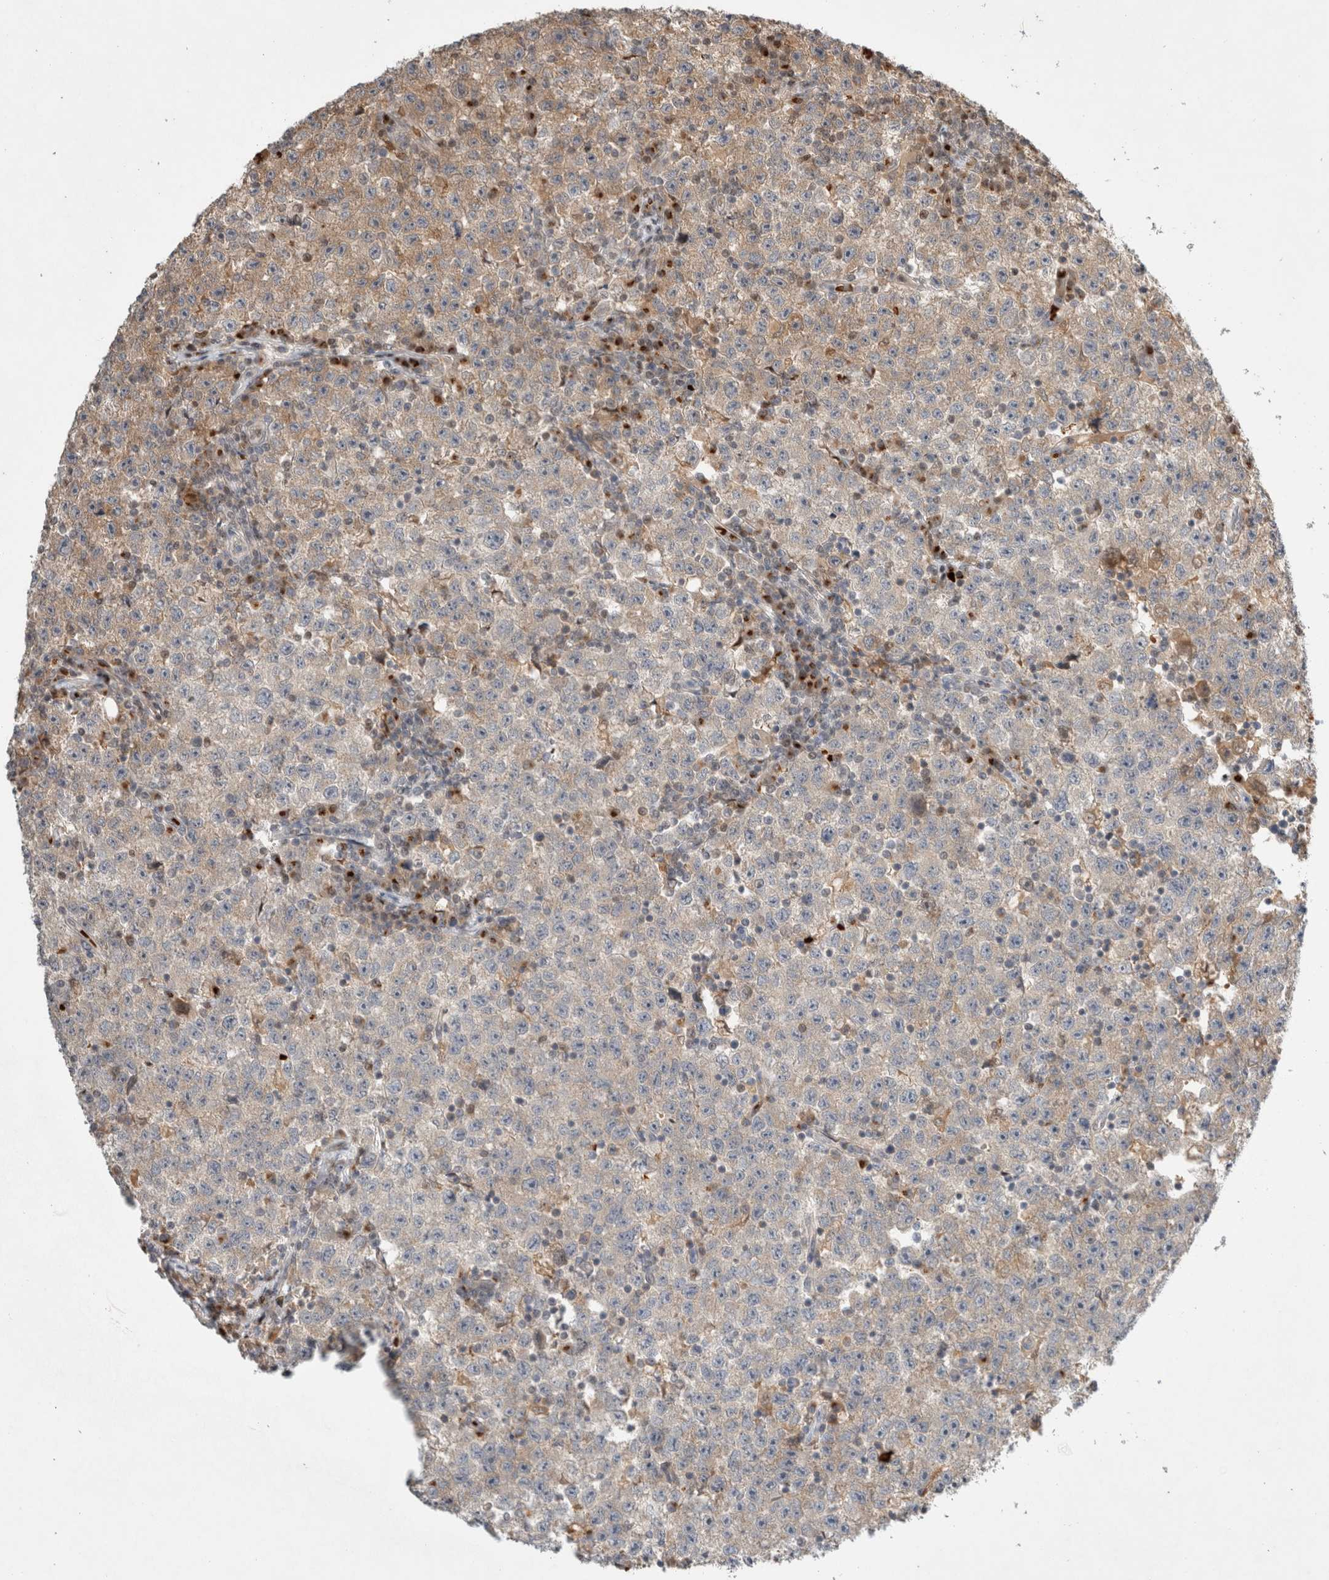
{"staining": {"intensity": "weak", "quantity": "25%-75%", "location": "cytoplasmic/membranous"}, "tissue": "testis cancer", "cell_type": "Tumor cells", "image_type": "cancer", "snomed": [{"axis": "morphology", "description": "Seminoma, NOS"}, {"axis": "topography", "description": "Testis"}], "caption": "This is a histology image of IHC staining of testis cancer (seminoma), which shows weak expression in the cytoplasmic/membranous of tumor cells.", "gene": "OTUD6B", "patient": {"sex": "male", "age": 22}}